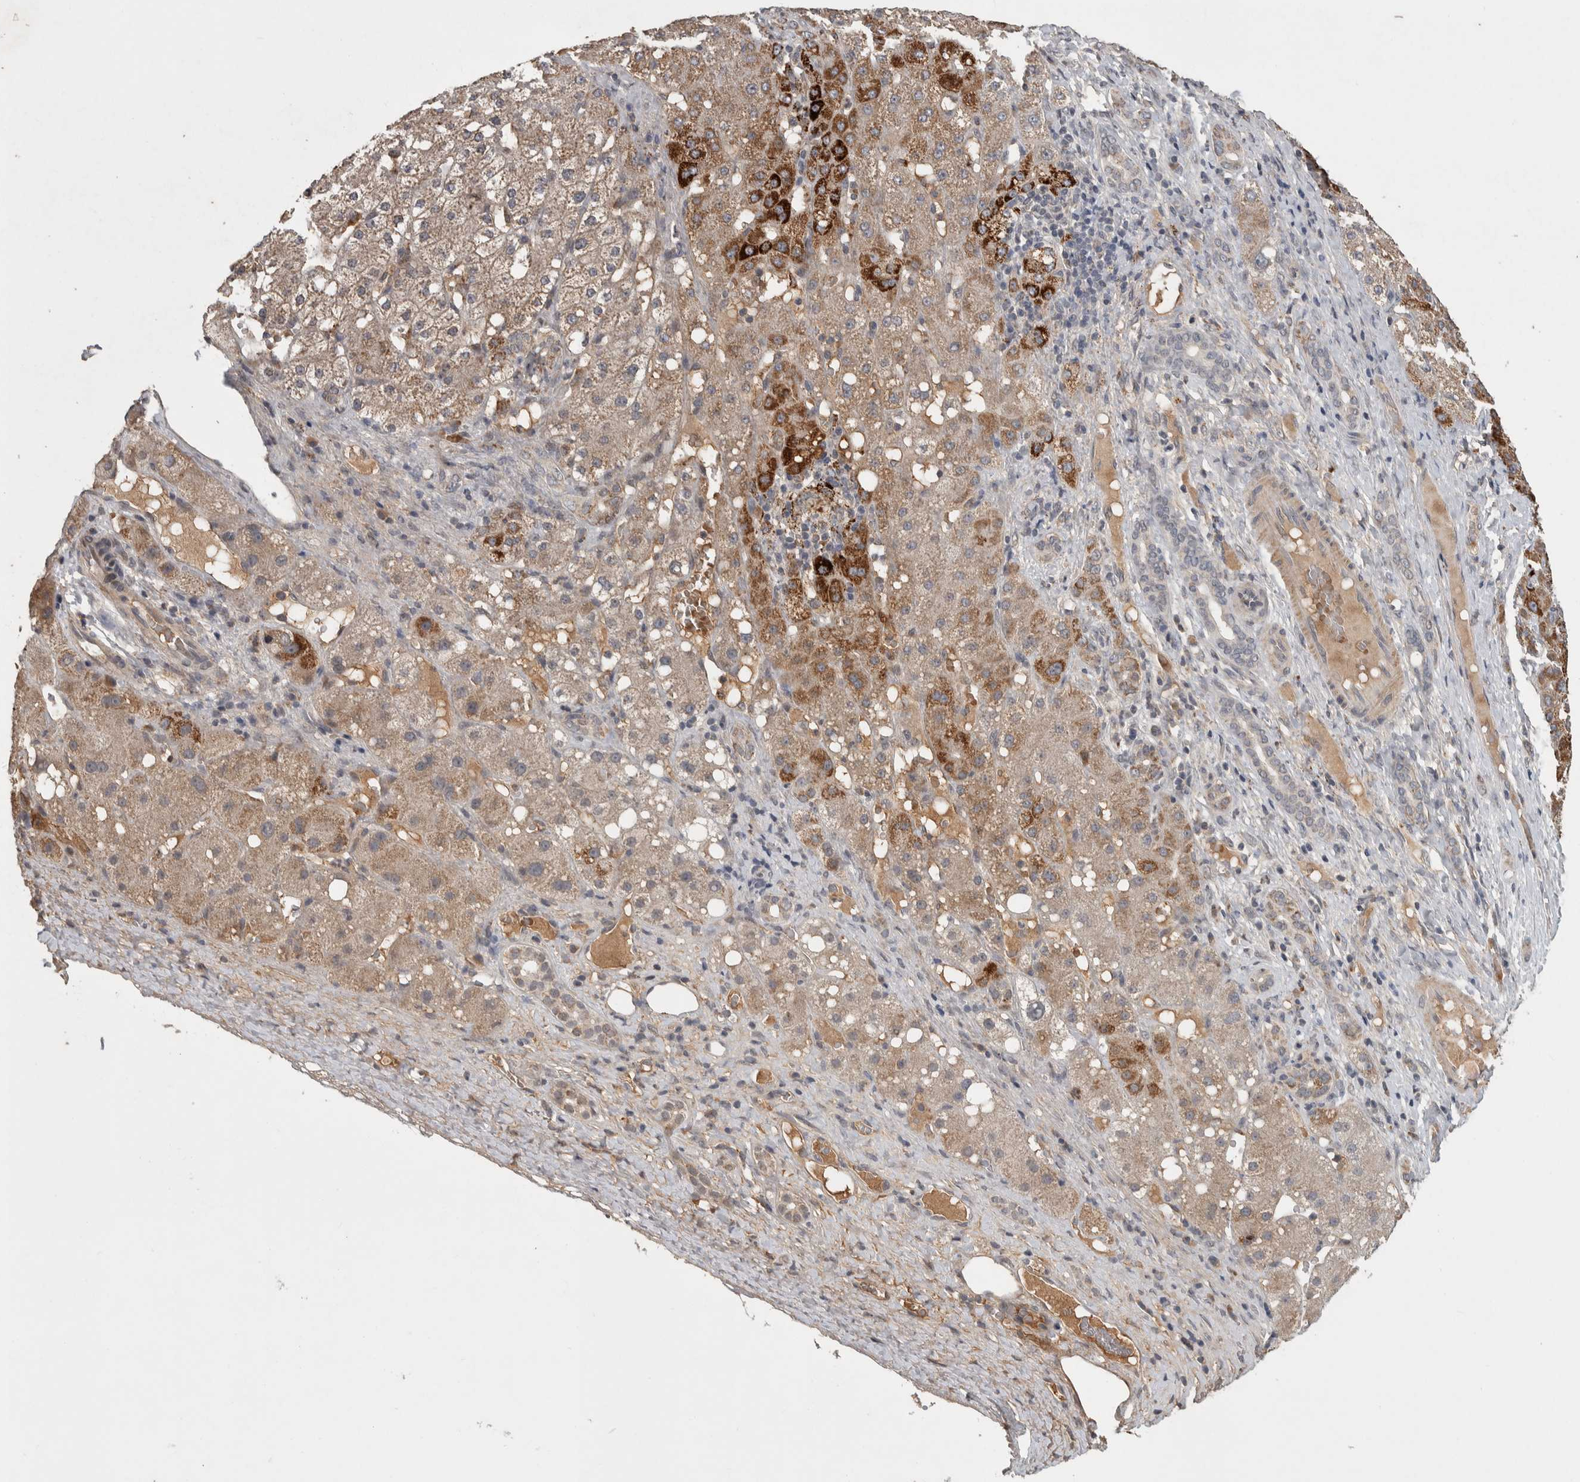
{"staining": {"intensity": "strong", "quantity": ">75%", "location": "cytoplasmic/membranous"}, "tissue": "liver cancer", "cell_type": "Tumor cells", "image_type": "cancer", "snomed": [{"axis": "morphology", "description": "Carcinoma, Hepatocellular, NOS"}, {"axis": "topography", "description": "Liver"}], "caption": "Immunohistochemical staining of human liver cancer reveals high levels of strong cytoplasmic/membranous protein expression in about >75% of tumor cells.", "gene": "CHRM3", "patient": {"sex": "male", "age": 67}}